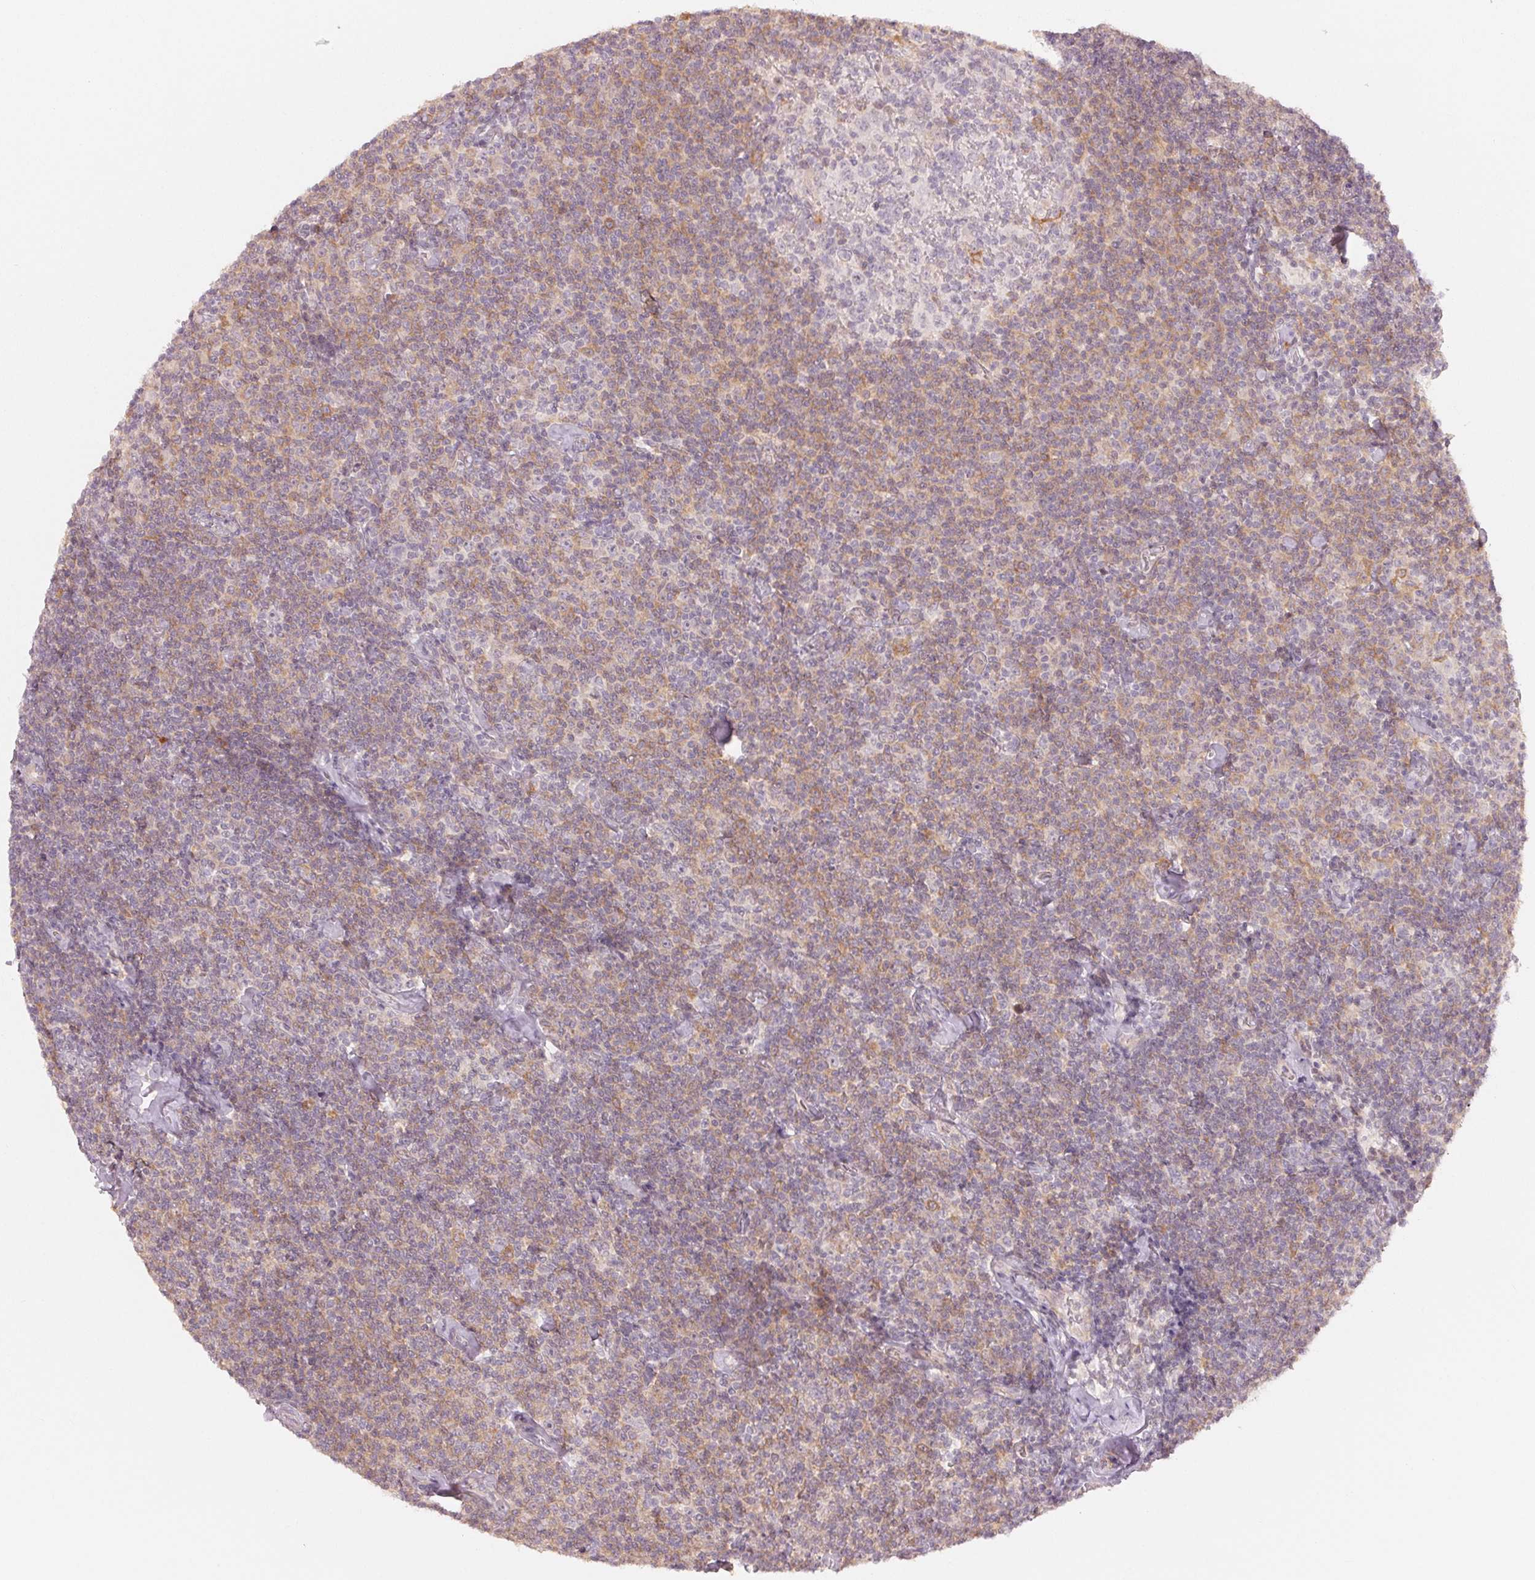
{"staining": {"intensity": "weak", "quantity": "25%-75%", "location": "cytoplasmic/membranous"}, "tissue": "lymphoma", "cell_type": "Tumor cells", "image_type": "cancer", "snomed": [{"axis": "morphology", "description": "Malignant lymphoma, non-Hodgkin's type, Low grade"}, {"axis": "topography", "description": "Lymph node"}], "caption": "IHC photomicrograph of neoplastic tissue: human lymphoma stained using immunohistochemistry (IHC) reveals low levels of weak protein expression localized specifically in the cytoplasmic/membranous of tumor cells, appearing as a cytoplasmic/membranous brown color.", "gene": "DENND2C", "patient": {"sex": "male", "age": 81}}